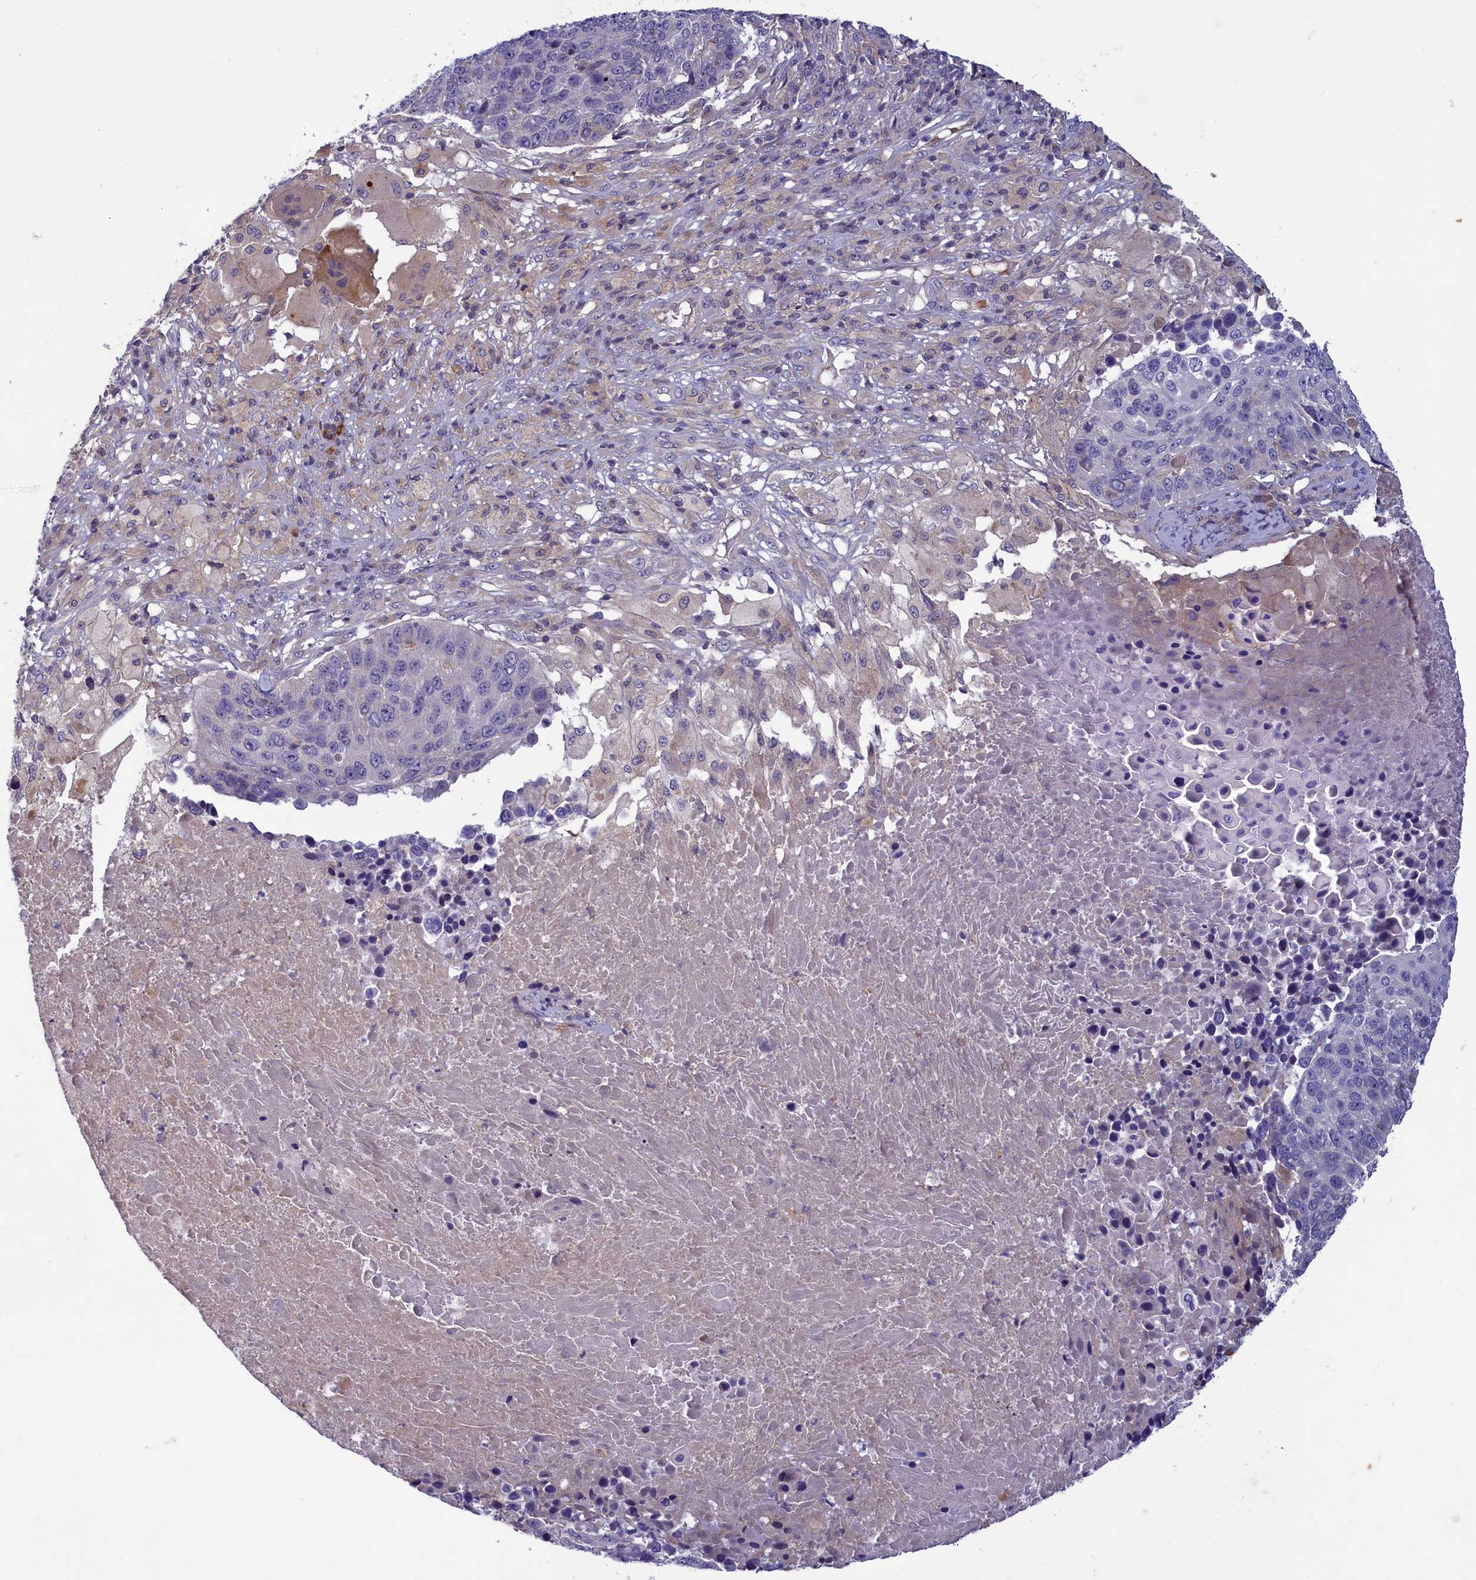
{"staining": {"intensity": "negative", "quantity": "none", "location": "none"}, "tissue": "lung cancer", "cell_type": "Tumor cells", "image_type": "cancer", "snomed": [{"axis": "morphology", "description": "Normal tissue, NOS"}, {"axis": "morphology", "description": "Squamous cell carcinoma, NOS"}, {"axis": "topography", "description": "Lymph node"}, {"axis": "topography", "description": "Lung"}], "caption": "Immunohistochemical staining of lung cancer (squamous cell carcinoma) exhibits no significant expression in tumor cells.", "gene": "NUBP1", "patient": {"sex": "male", "age": 66}}